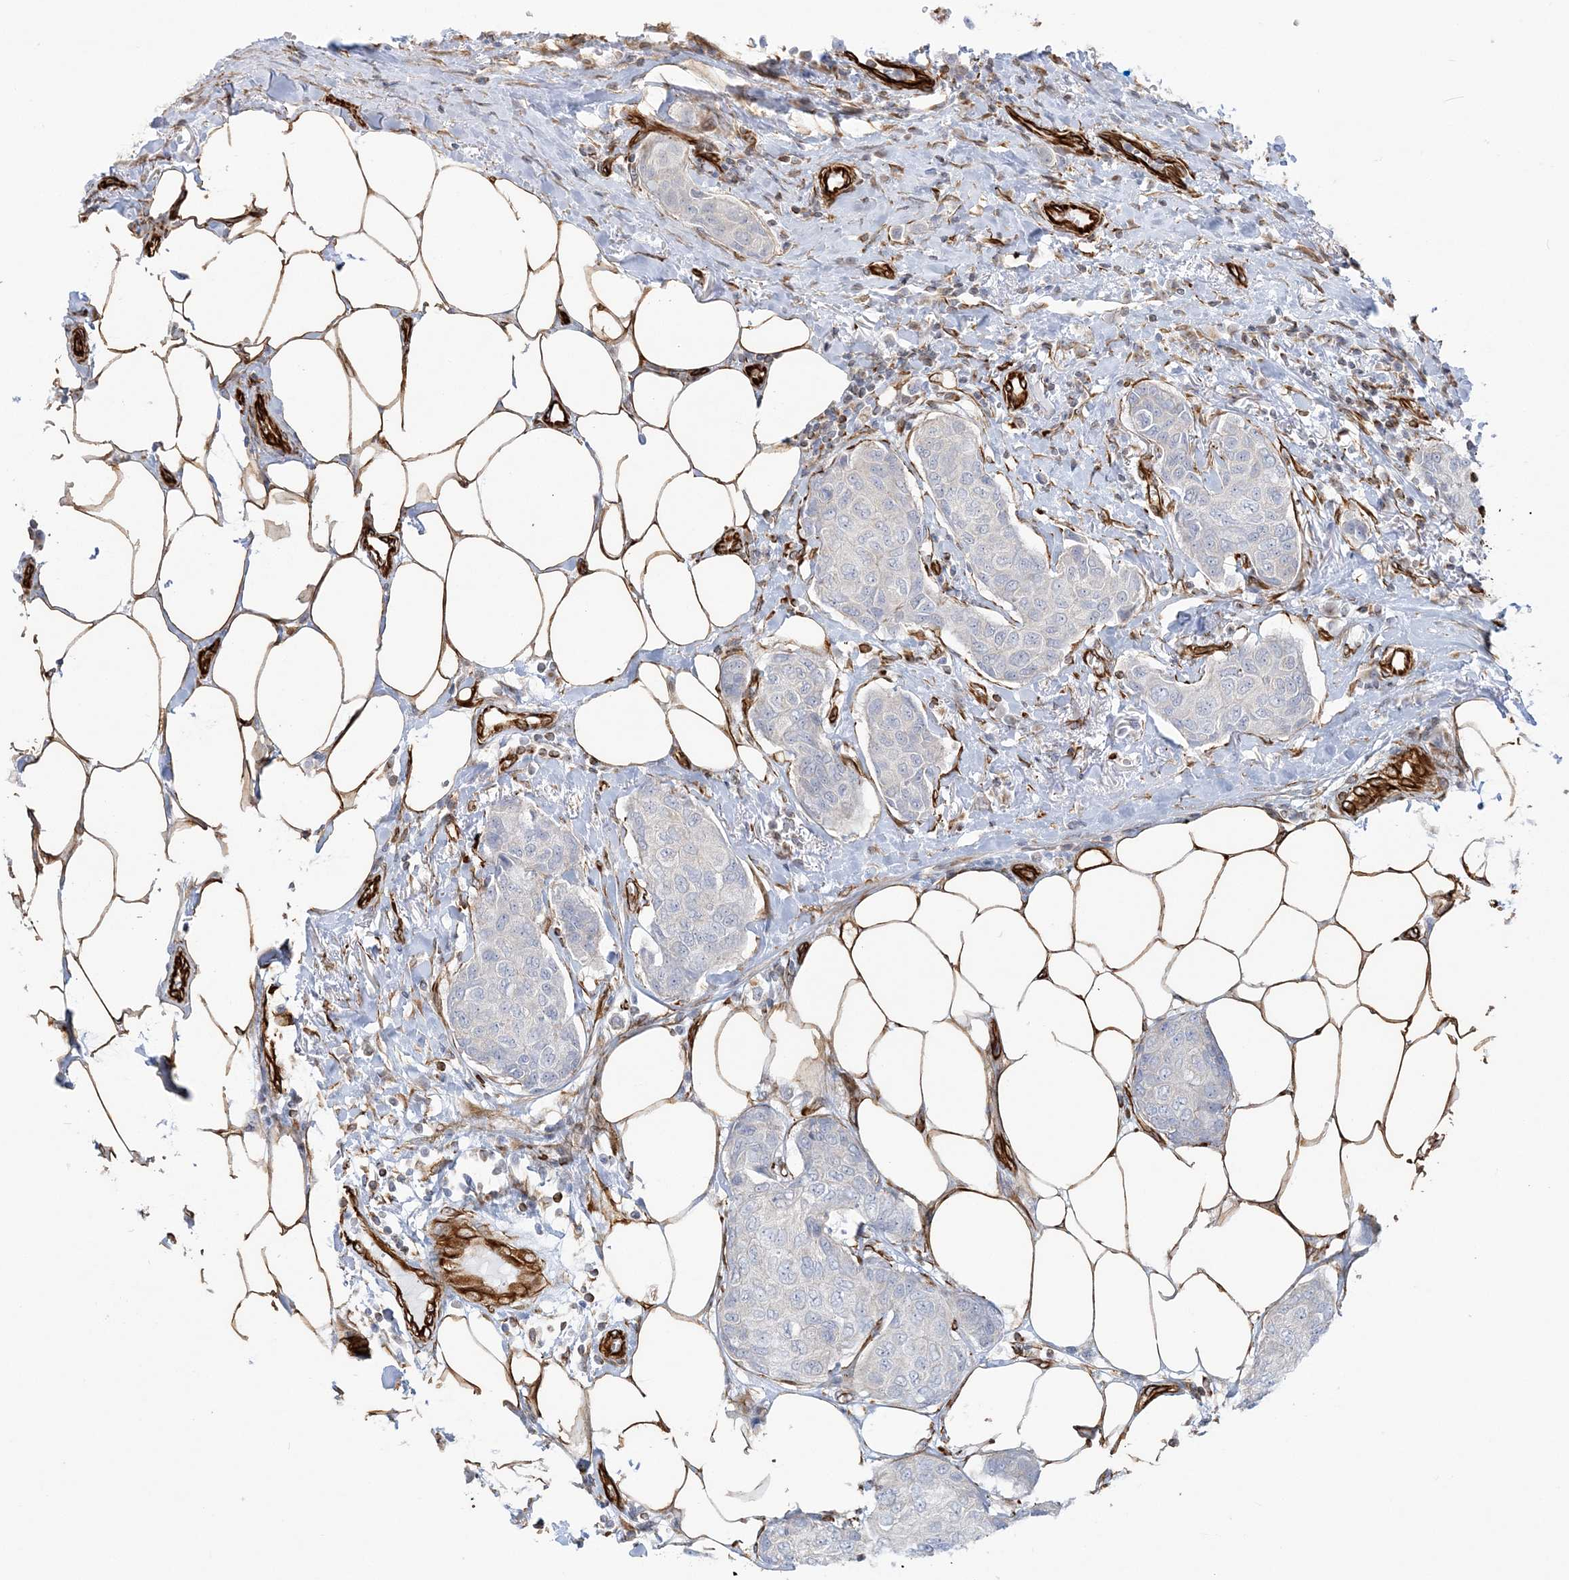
{"staining": {"intensity": "negative", "quantity": "none", "location": "none"}, "tissue": "breast cancer", "cell_type": "Tumor cells", "image_type": "cancer", "snomed": [{"axis": "morphology", "description": "Duct carcinoma"}, {"axis": "topography", "description": "Breast"}], "caption": "This is an immunohistochemistry histopathology image of breast cancer (intraductal carcinoma). There is no positivity in tumor cells.", "gene": "SCLT1", "patient": {"sex": "female", "age": 80}}